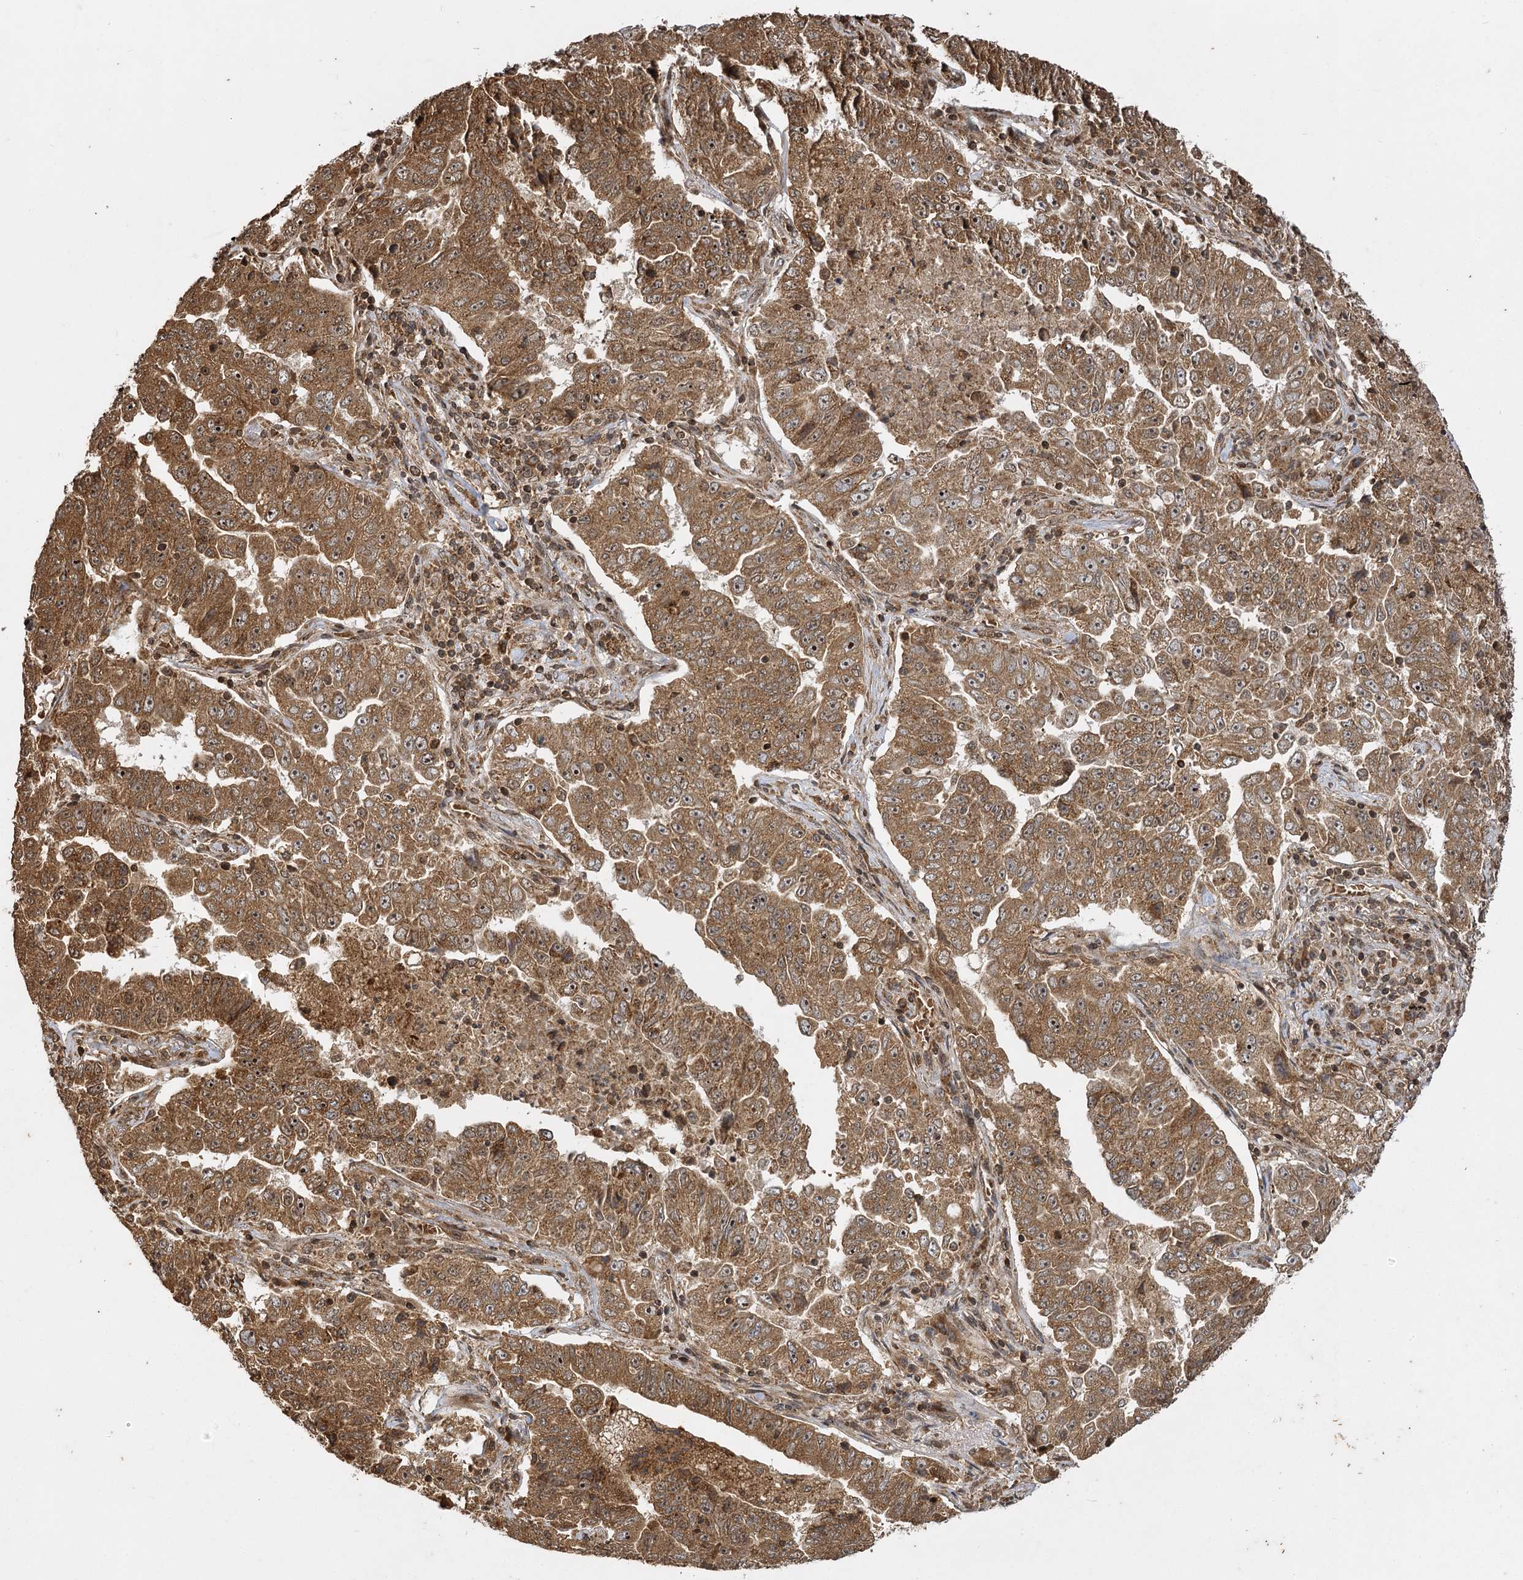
{"staining": {"intensity": "moderate", "quantity": ">75%", "location": "cytoplasmic/membranous,nuclear"}, "tissue": "lung cancer", "cell_type": "Tumor cells", "image_type": "cancer", "snomed": [{"axis": "morphology", "description": "Adenocarcinoma, NOS"}, {"axis": "topography", "description": "Lung"}], "caption": "IHC image of lung cancer stained for a protein (brown), which exhibits medium levels of moderate cytoplasmic/membranous and nuclear expression in approximately >75% of tumor cells.", "gene": "IL11RA", "patient": {"sex": "female", "age": 51}}